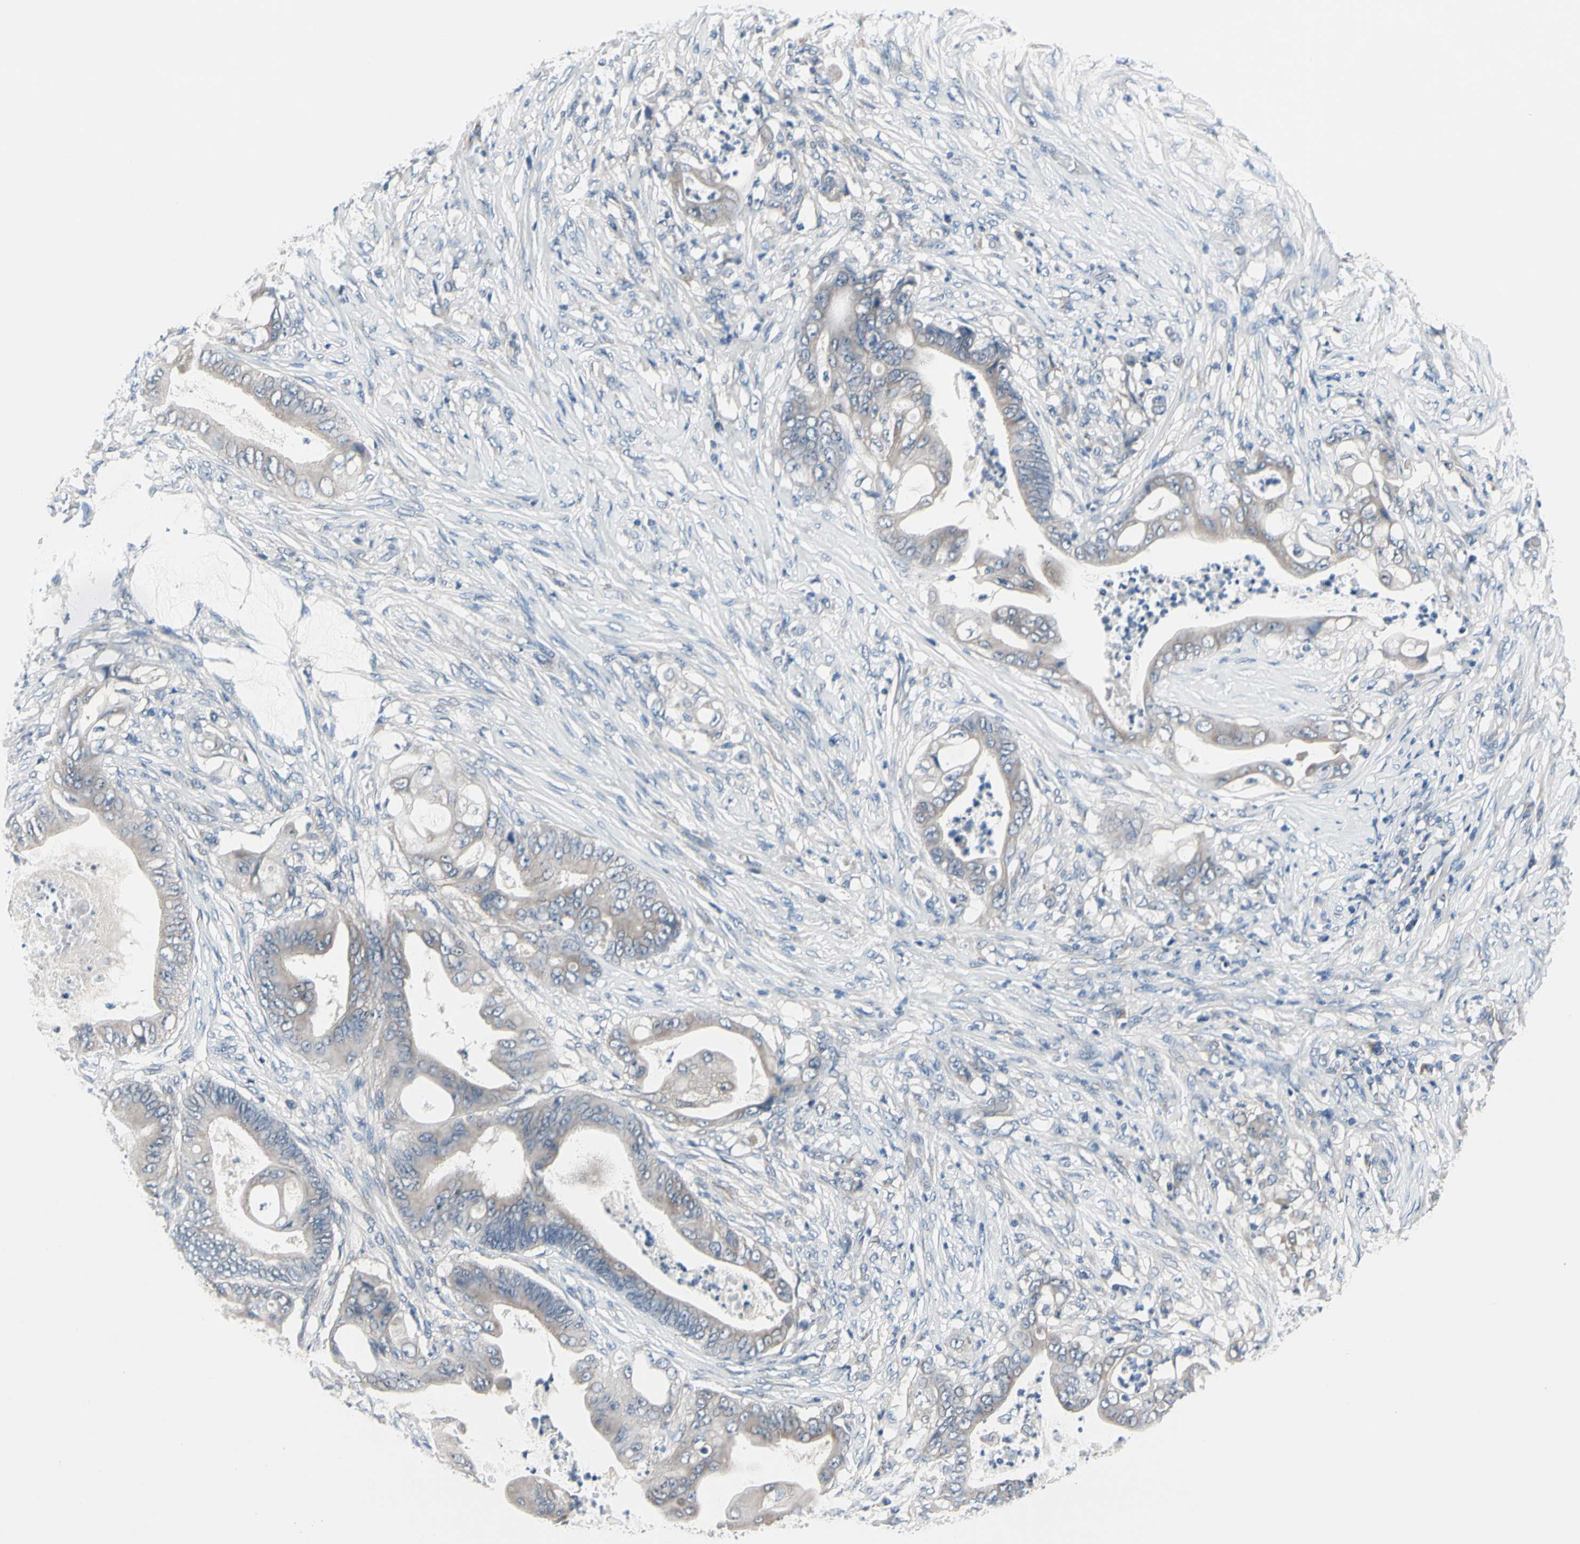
{"staining": {"intensity": "weak", "quantity": "<25%", "location": "cytoplasmic/membranous"}, "tissue": "stomach cancer", "cell_type": "Tumor cells", "image_type": "cancer", "snomed": [{"axis": "morphology", "description": "Adenocarcinoma, NOS"}, {"axis": "topography", "description": "Stomach"}], "caption": "Tumor cells show no significant protein positivity in stomach cancer (adenocarcinoma).", "gene": "PRKAR2B", "patient": {"sex": "female", "age": 73}}